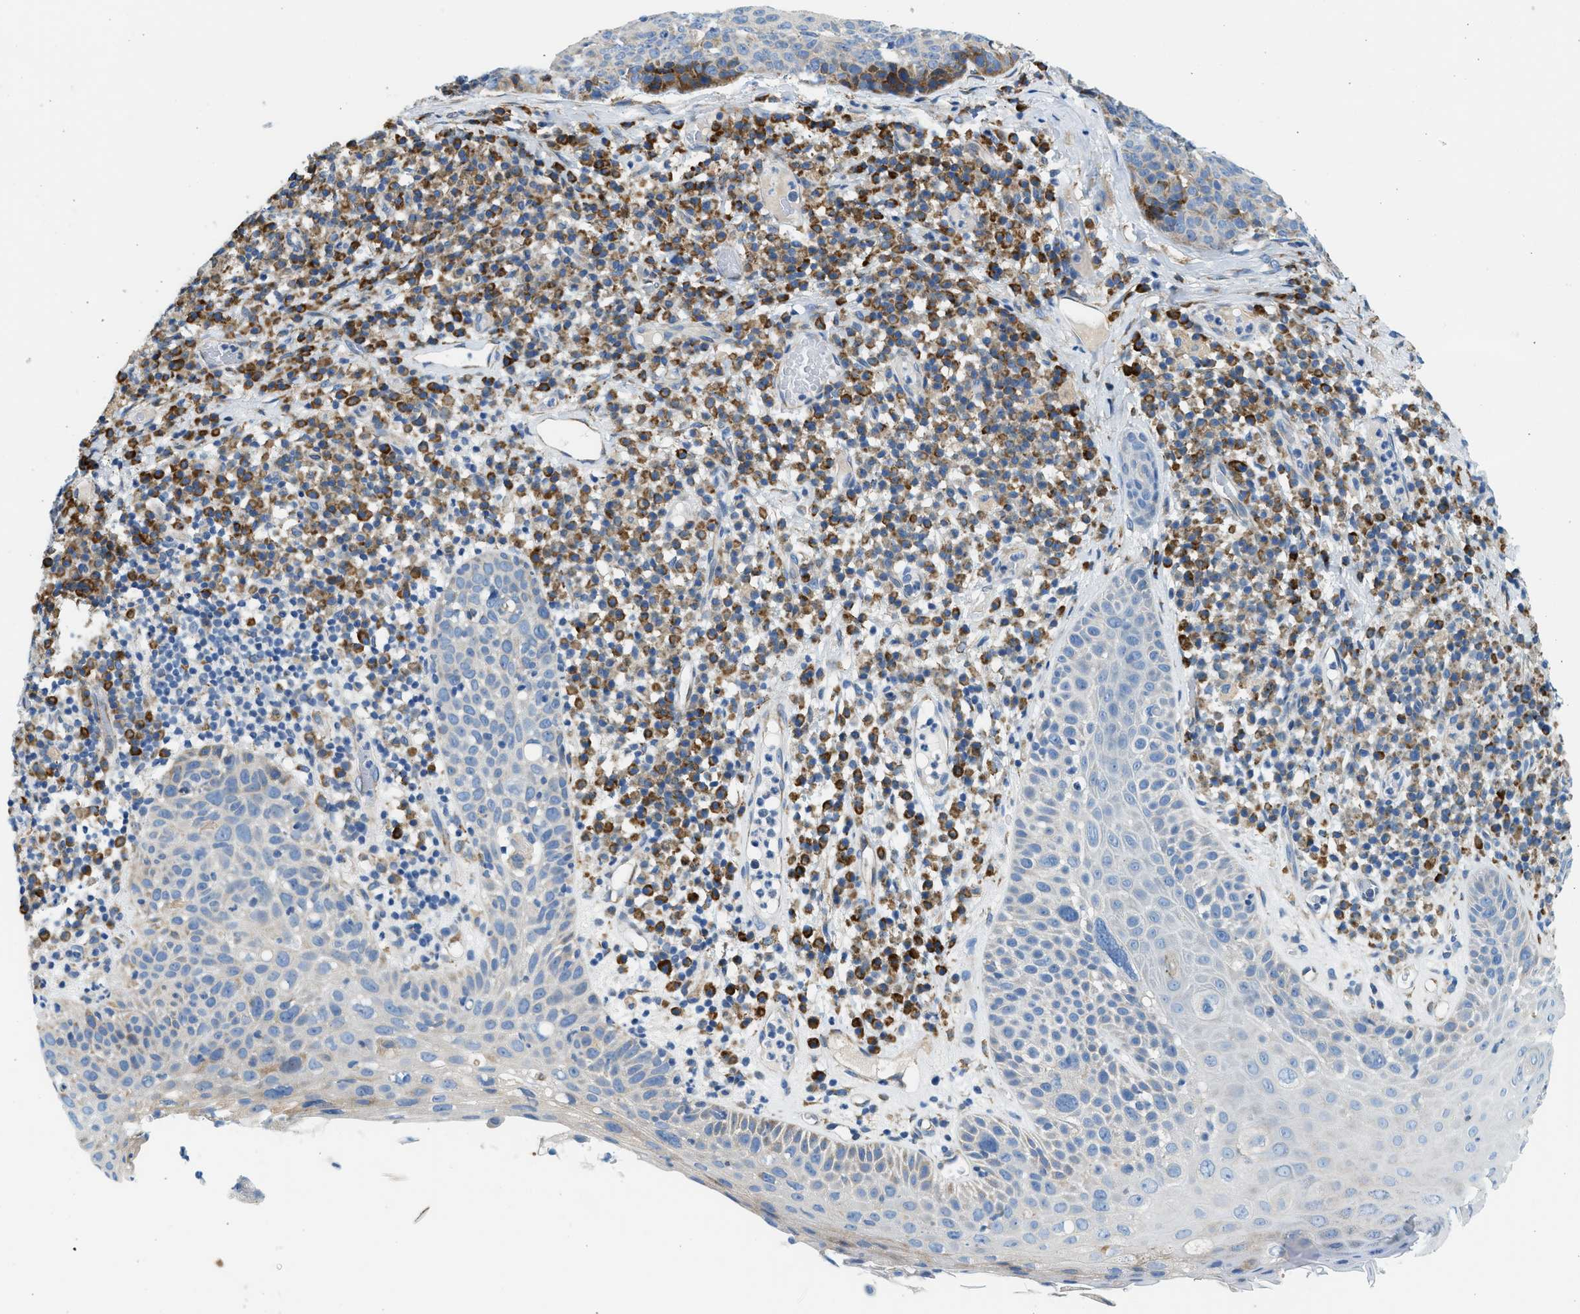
{"staining": {"intensity": "negative", "quantity": "none", "location": "none"}, "tissue": "skin cancer", "cell_type": "Tumor cells", "image_type": "cancer", "snomed": [{"axis": "morphology", "description": "Squamous cell carcinoma in situ, NOS"}, {"axis": "morphology", "description": "Squamous cell carcinoma, NOS"}, {"axis": "topography", "description": "Skin"}], "caption": "Immunohistochemistry micrograph of neoplastic tissue: squamous cell carcinoma in situ (skin) stained with DAB shows no significant protein staining in tumor cells. Brightfield microscopy of IHC stained with DAB (brown) and hematoxylin (blue), captured at high magnification.", "gene": "CNTN6", "patient": {"sex": "male", "age": 93}}